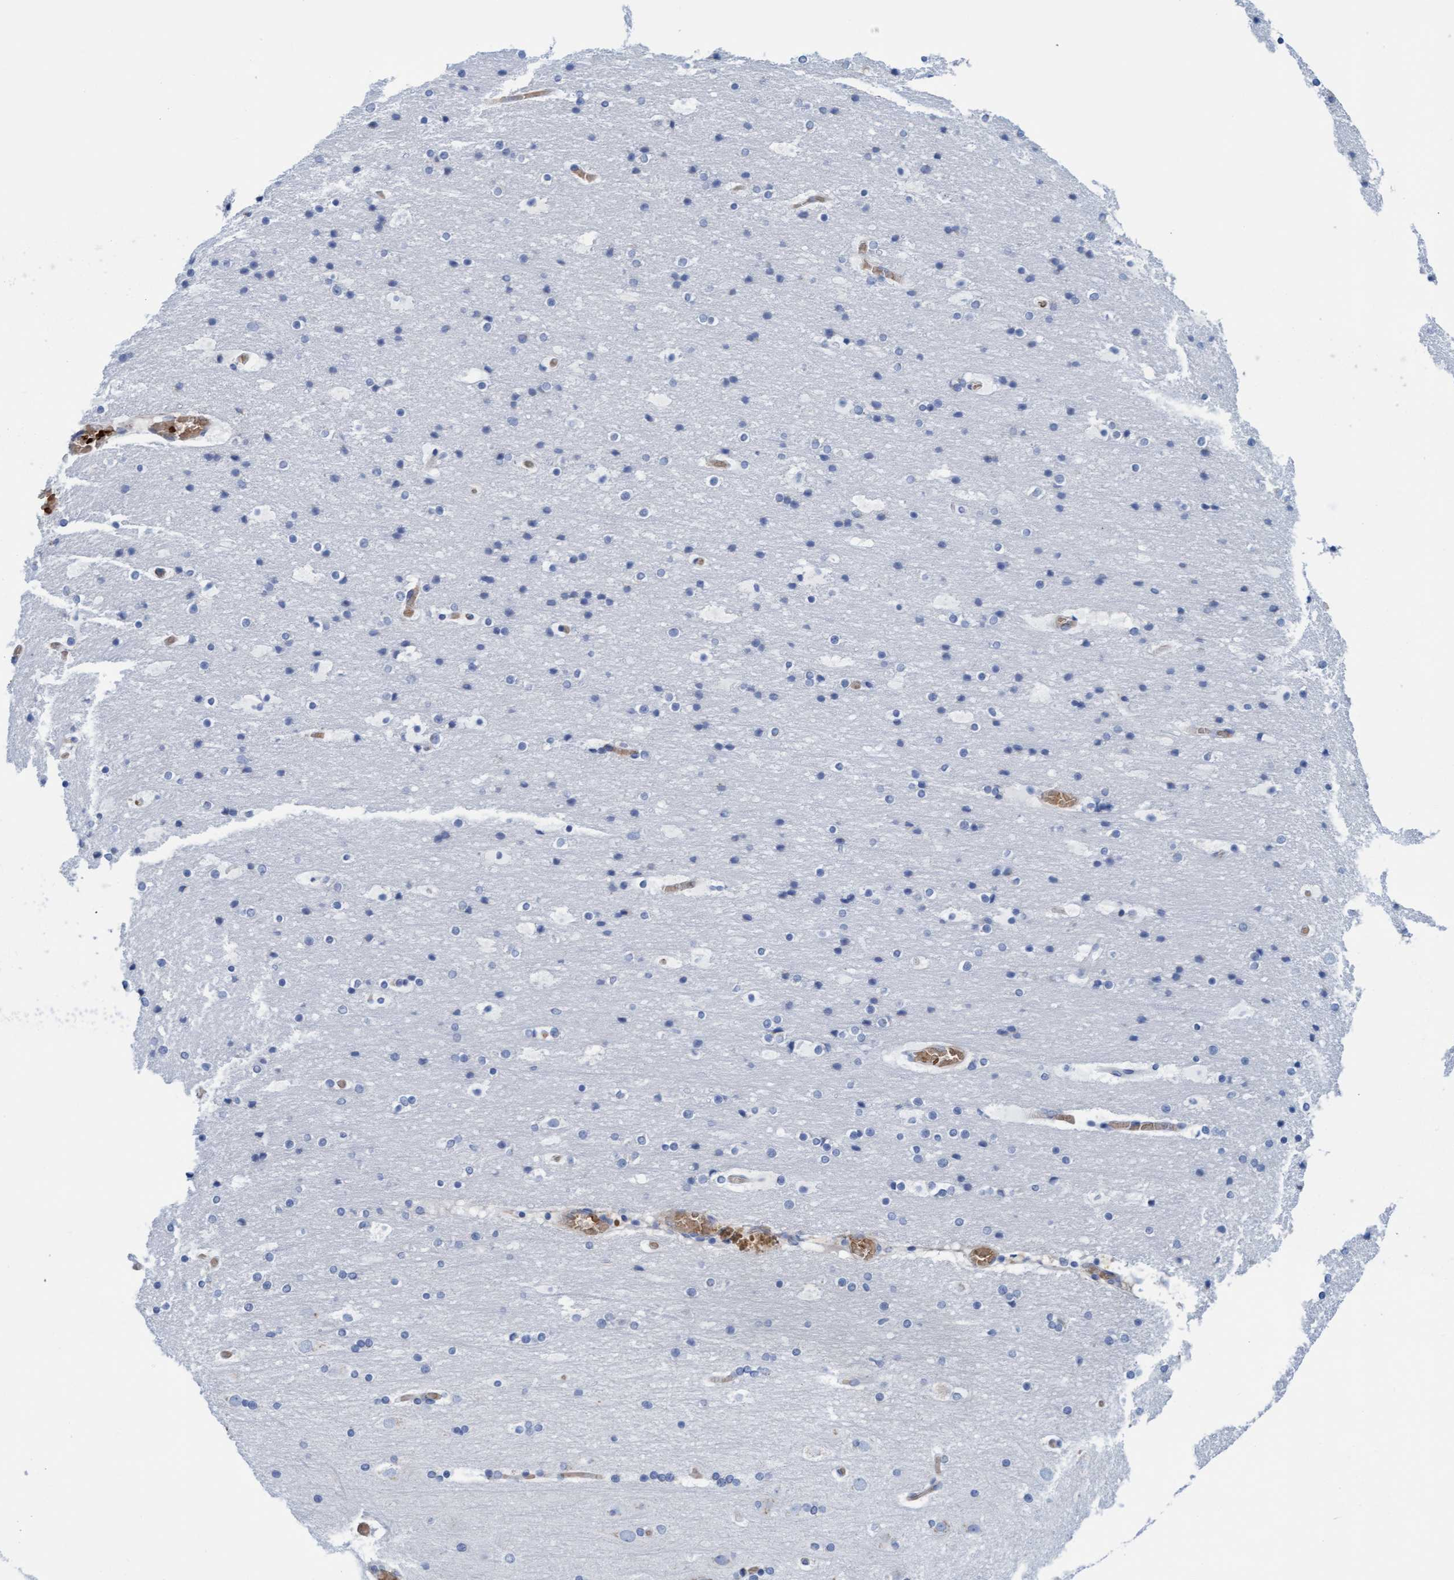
{"staining": {"intensity": "negative", "quantity": "none", "location": "none"}, "tissue": "cerebral cortex", "cell_type": "Endothelial cells", "image_type": "normal", "snomed": [{"axis": "morphology", "description": "Normal tissue, NOS"}, {"axis": "topography", "description": "Cerebral cortex"}], "caption": "This is an immunohistochemistry (IHC) histopathology image of normal cerebral cortex. There is no positivity in endothelial cells.", "gene": "P2RX5", "patient": {"sex": "male", "age": 57}}